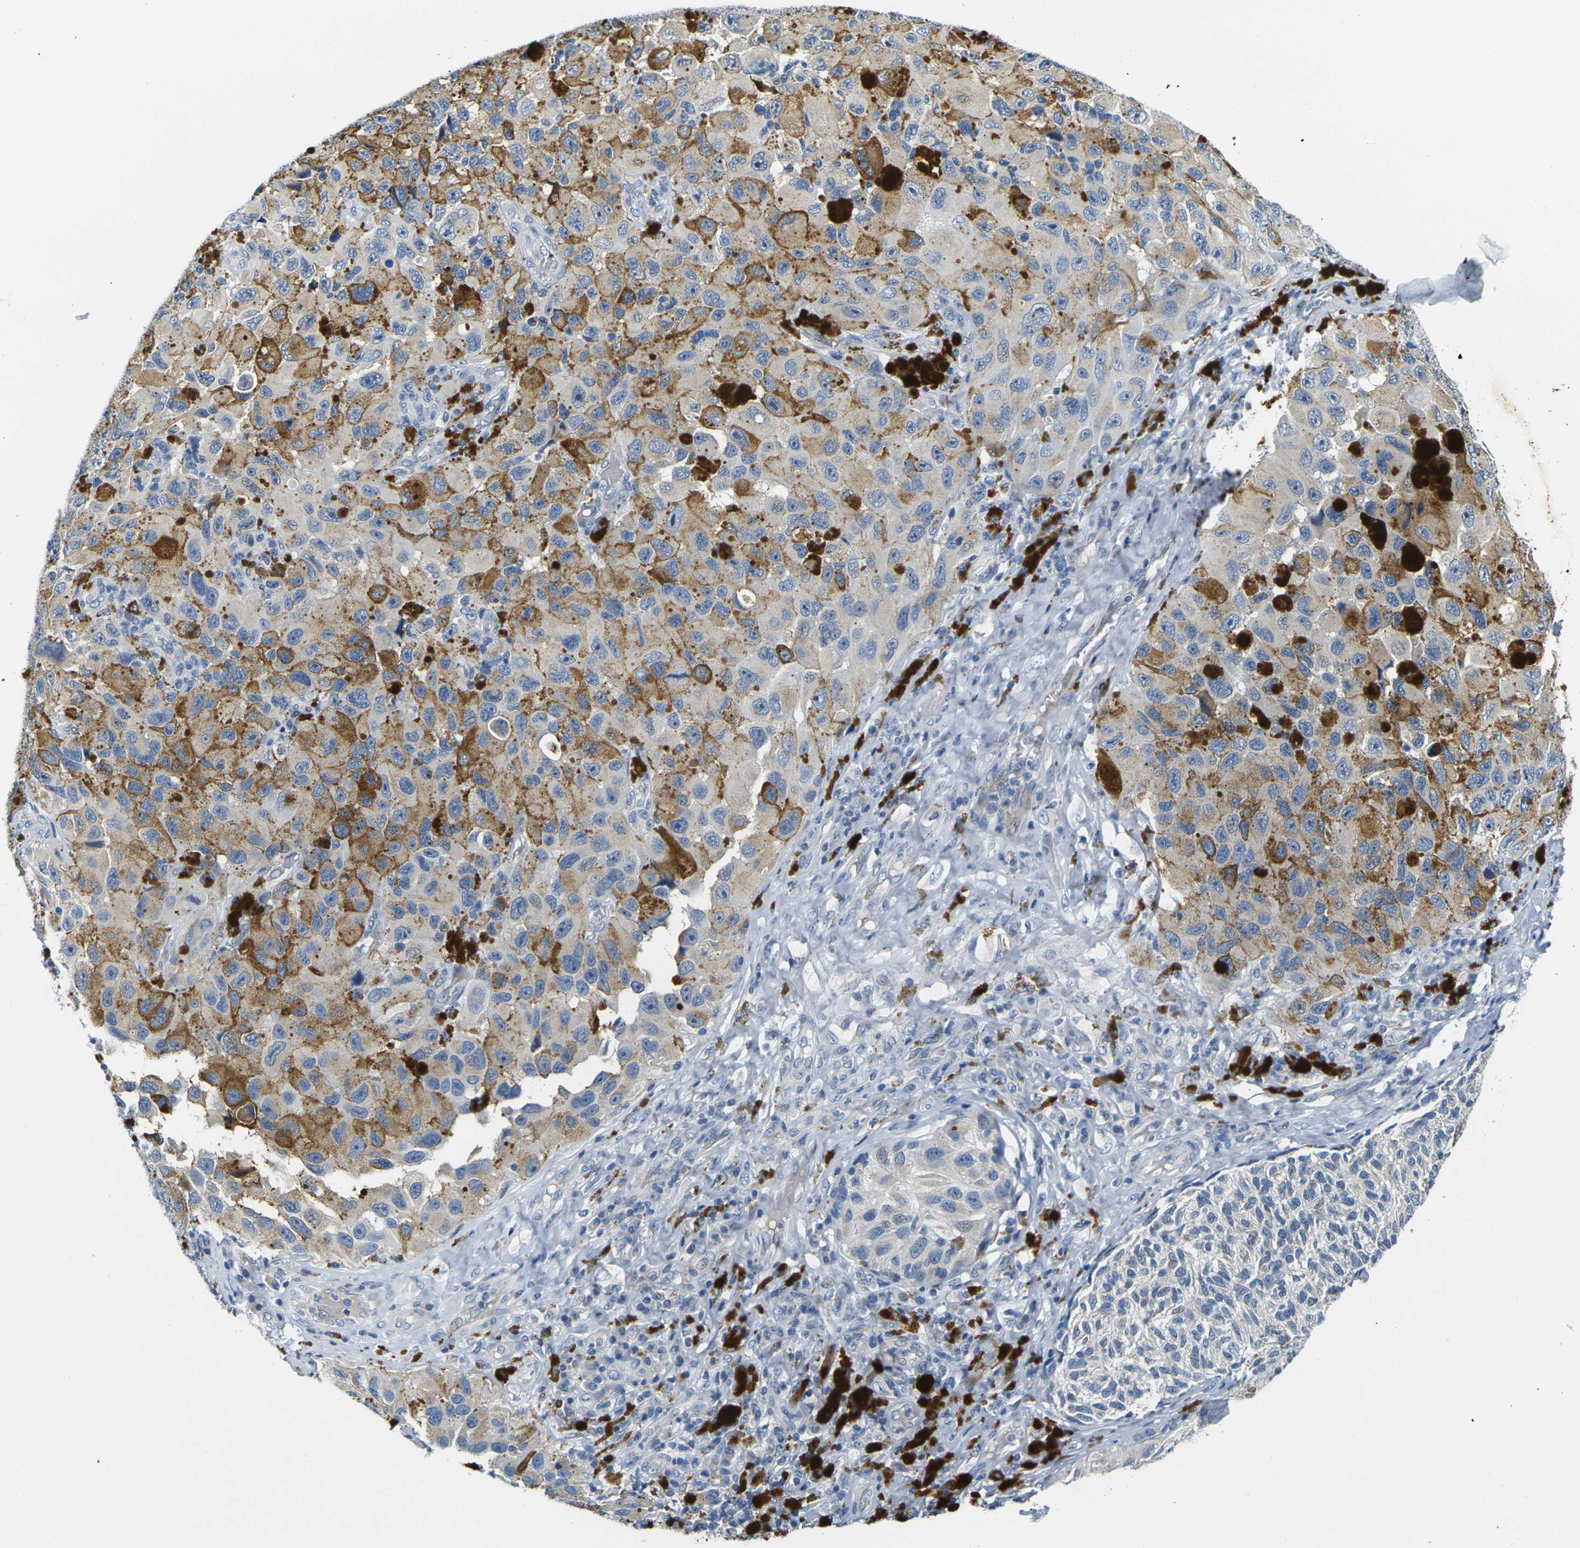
{"staining": {"intensity": "moderate", "quantity": "25%-75%", "location": "cytoplasmic/membranous"}, "tissue": "melanoma", "cell_type": "Tumor cells", "image_type": "cancer", "snomed": [{"axis": "morphology", "description": "Malignant melanoma, NOS"}, {"axis": "topography", "description": "Skin"}], "caption": "Immunohistochemical staining of melanoma exhibits medium levels of moderate cytoplasmic/membranous protein staining in about 25%-75% of tumor cells.", "gene": "SHISAL2B", "patient": {"sex": "female", "age": 73}}